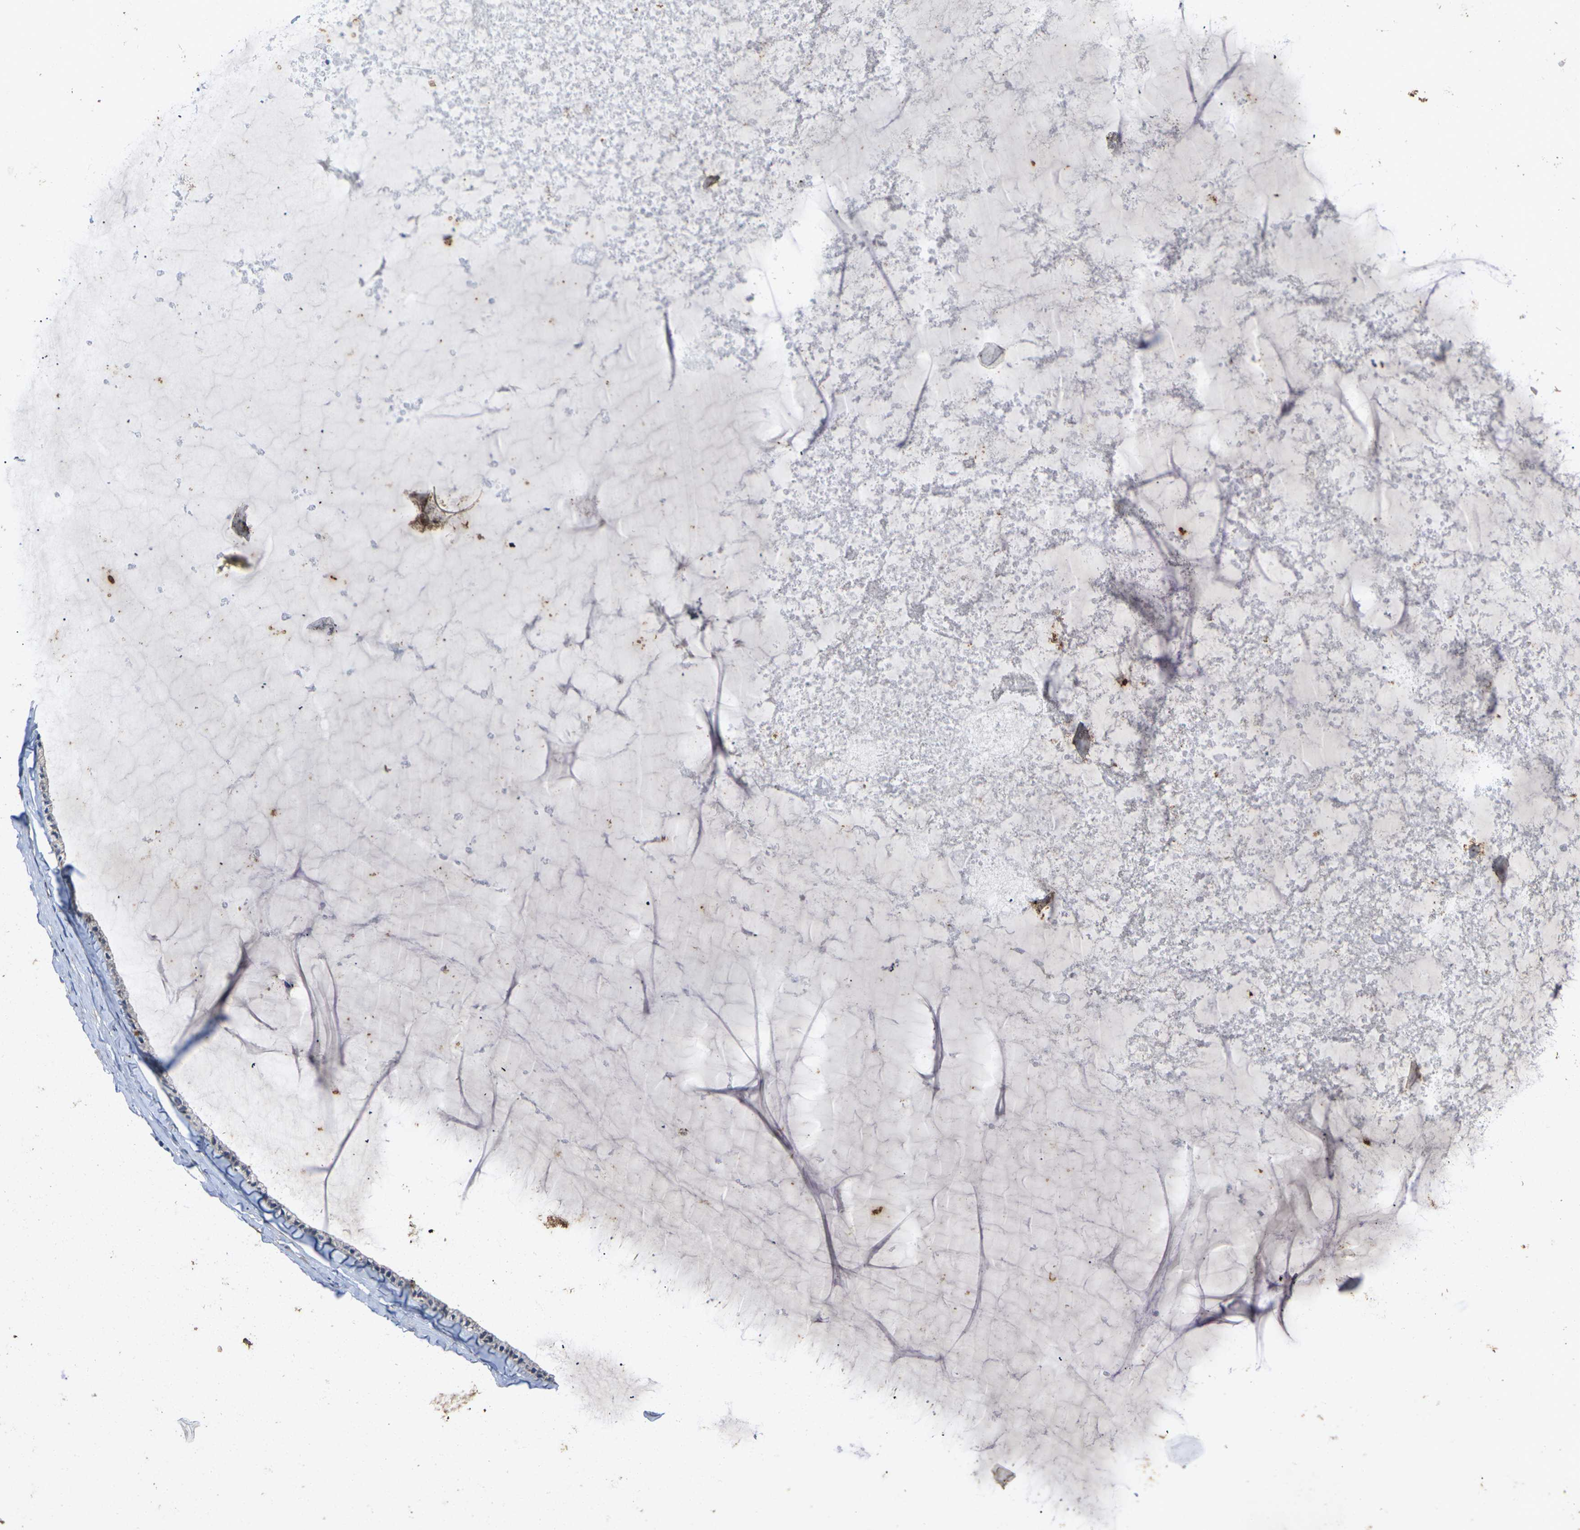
{"staining": {"intensity": "negative", "quantity": "none", "location": "none"}, "tissue": "cervix", "cell_type": "Glandular cells", "image_type": "normal", "snomed": [{"axis": "morphology", "description": "Normal tissue, NOS"}, {"axis": "topography", "description": "Cervix"}], "caption": "Benign cervix was stained to show a protein in brown. There is no significant positivity in glandular cells. (Immunohistochemistry, brightfield microscopy, high magnification).", "gene": "KIF1B", "patient": {"sex": "female", "age": 39}}